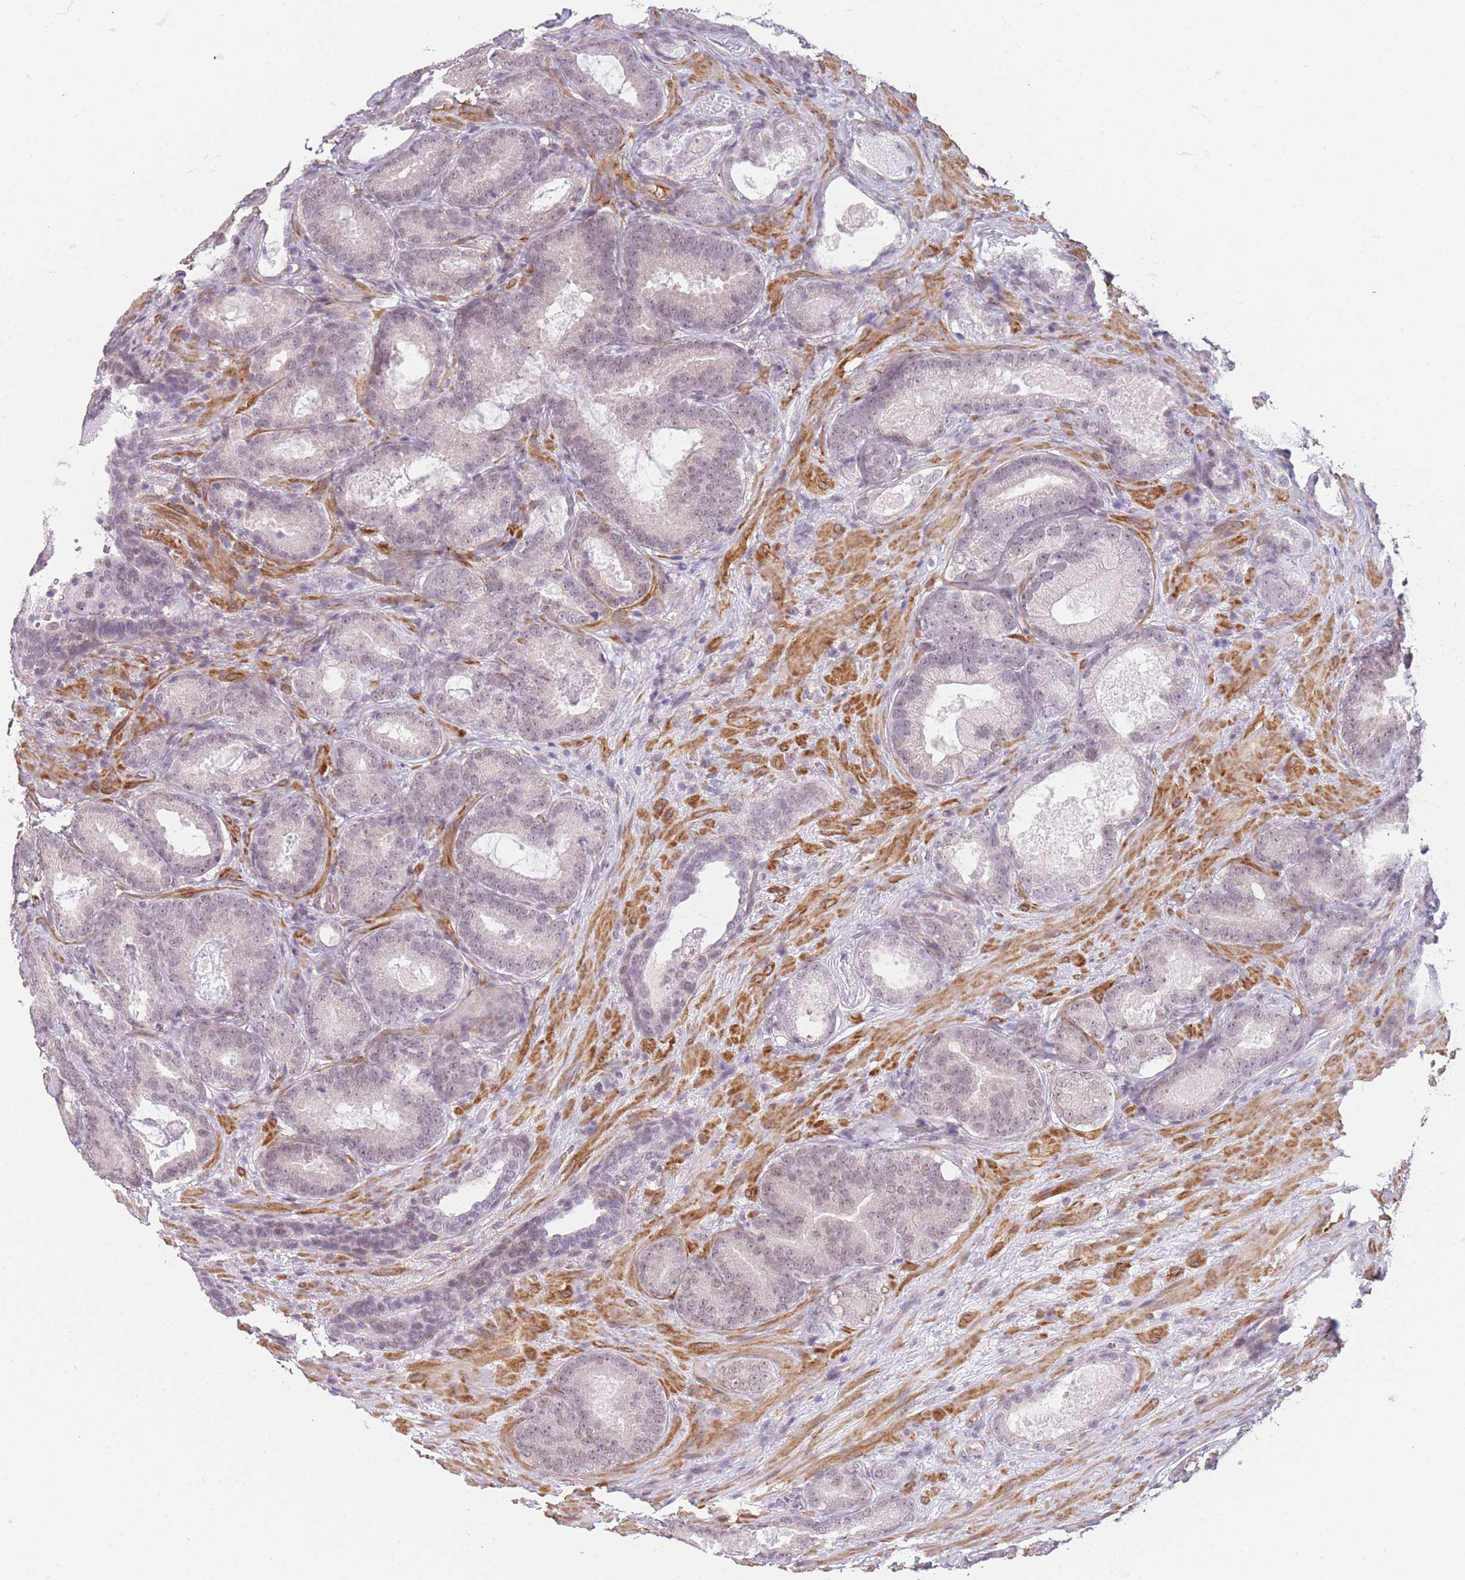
{"staining": {"intensity": "negative", "quantity": "none", "location": "none"}, "tissue": "prostate cancer", "cell_type": "Tumor cells", "image_type": "cancer", "snomed": [{"axis": "morphology", "description": "Adenocarcinoma, High grade"}, {"axis": "topography", "description": "Prostate"}], "caption": "The immunohistochemistry photomicrograph has no significant positivity in tumor cells of prostate high-grade adenocarcinoma tissue.", "gene": "SIN3B", "patient": {"sex": "male", "age": 66}}